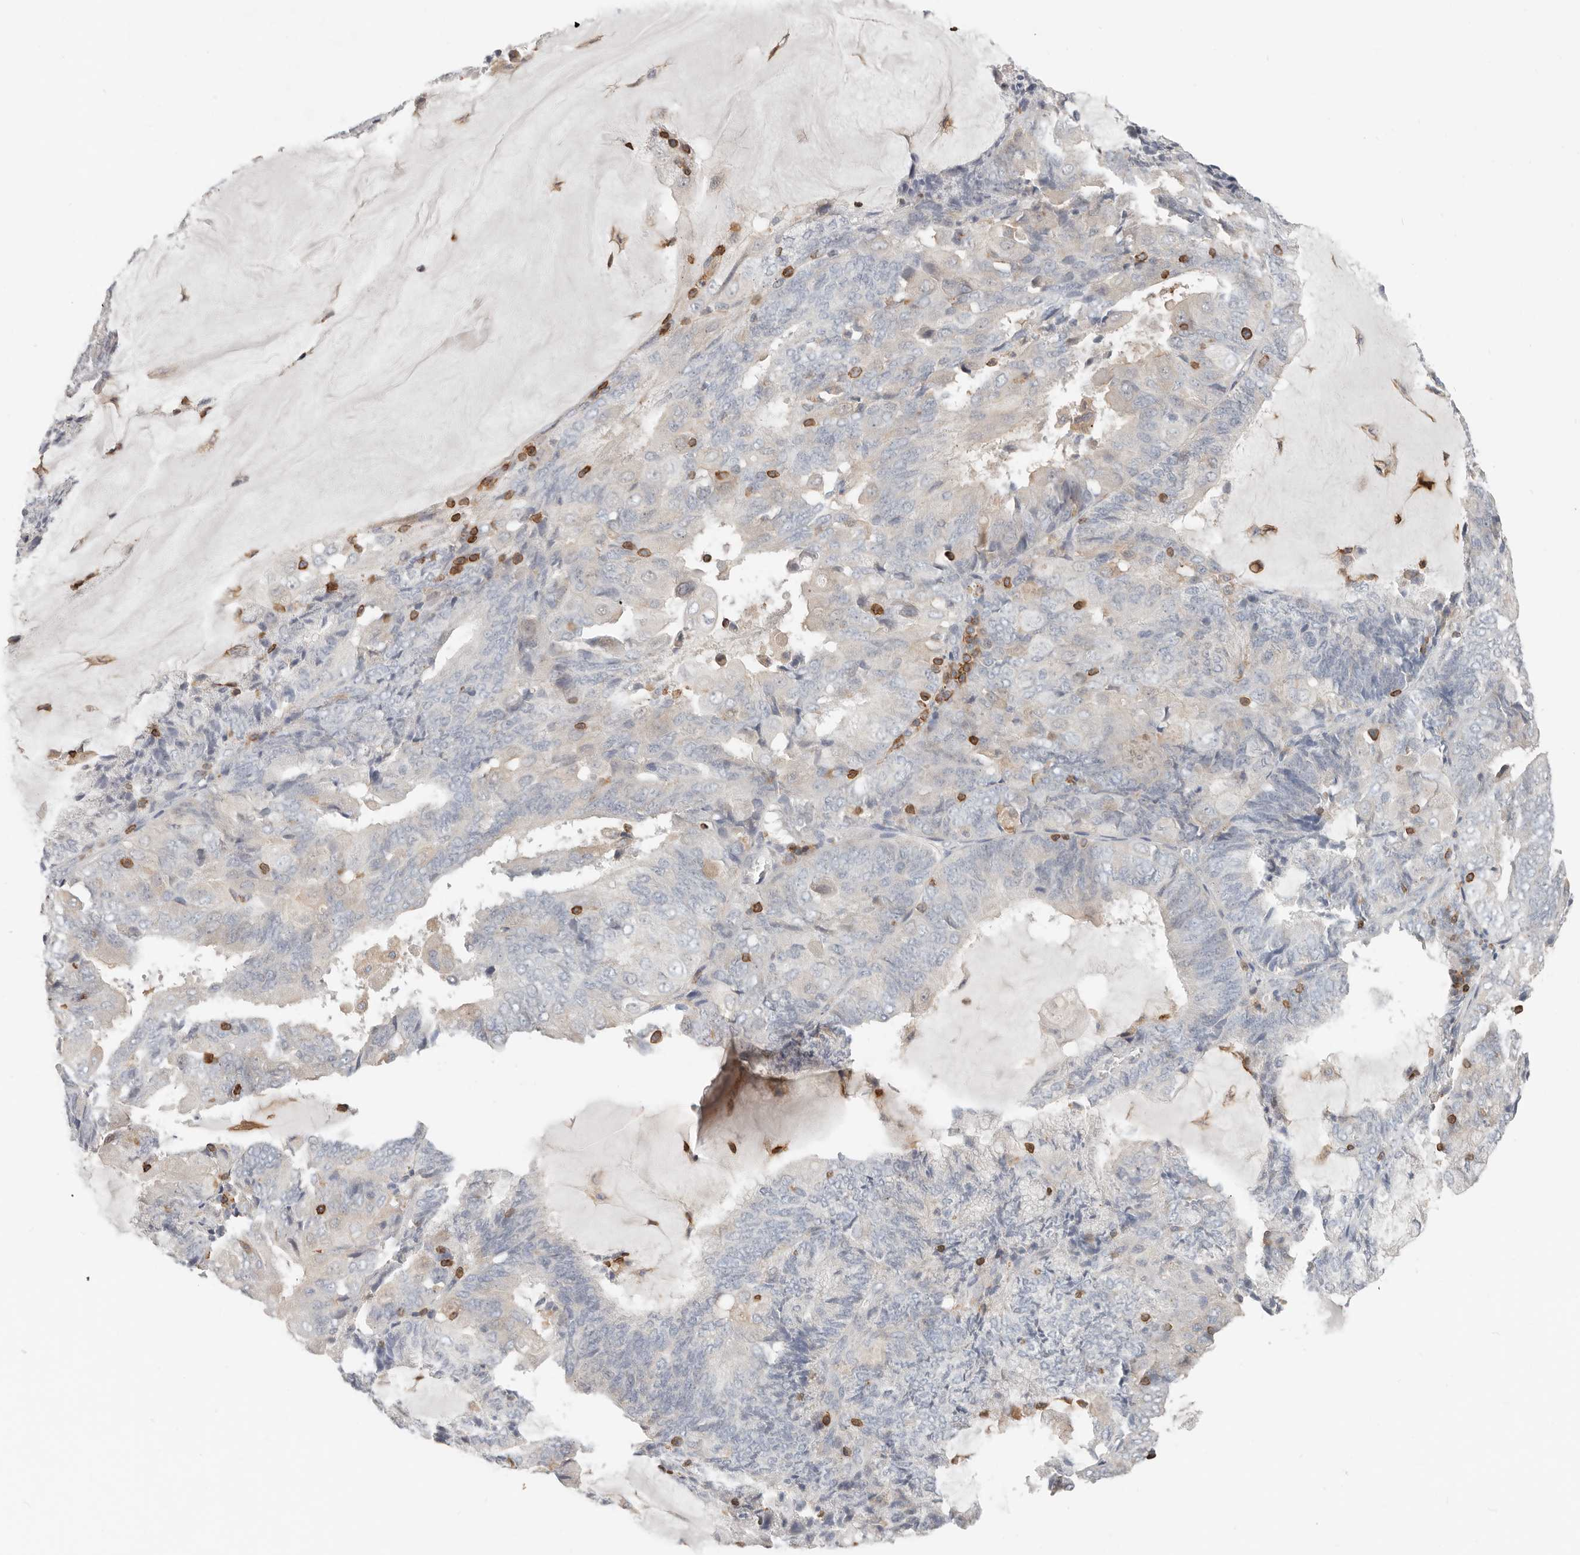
{"staining": {"intensity": "negative", "quantity": "none", "location": "none"}, "tissue": "endometrial cancer", "cell_type": "Tumor cells", "image_type": "cancer", "snomed": [{"axis": "morphology", "description": "Adenocarcinoma, NOS"}, {"axis": "topography", "description": "Endometrium"}], "caption": "Tumor cells are negative for protein expression in human endometrial cancer.", "gene": "TMEM63B", "patient": {"sex": "female", "age": 81}}